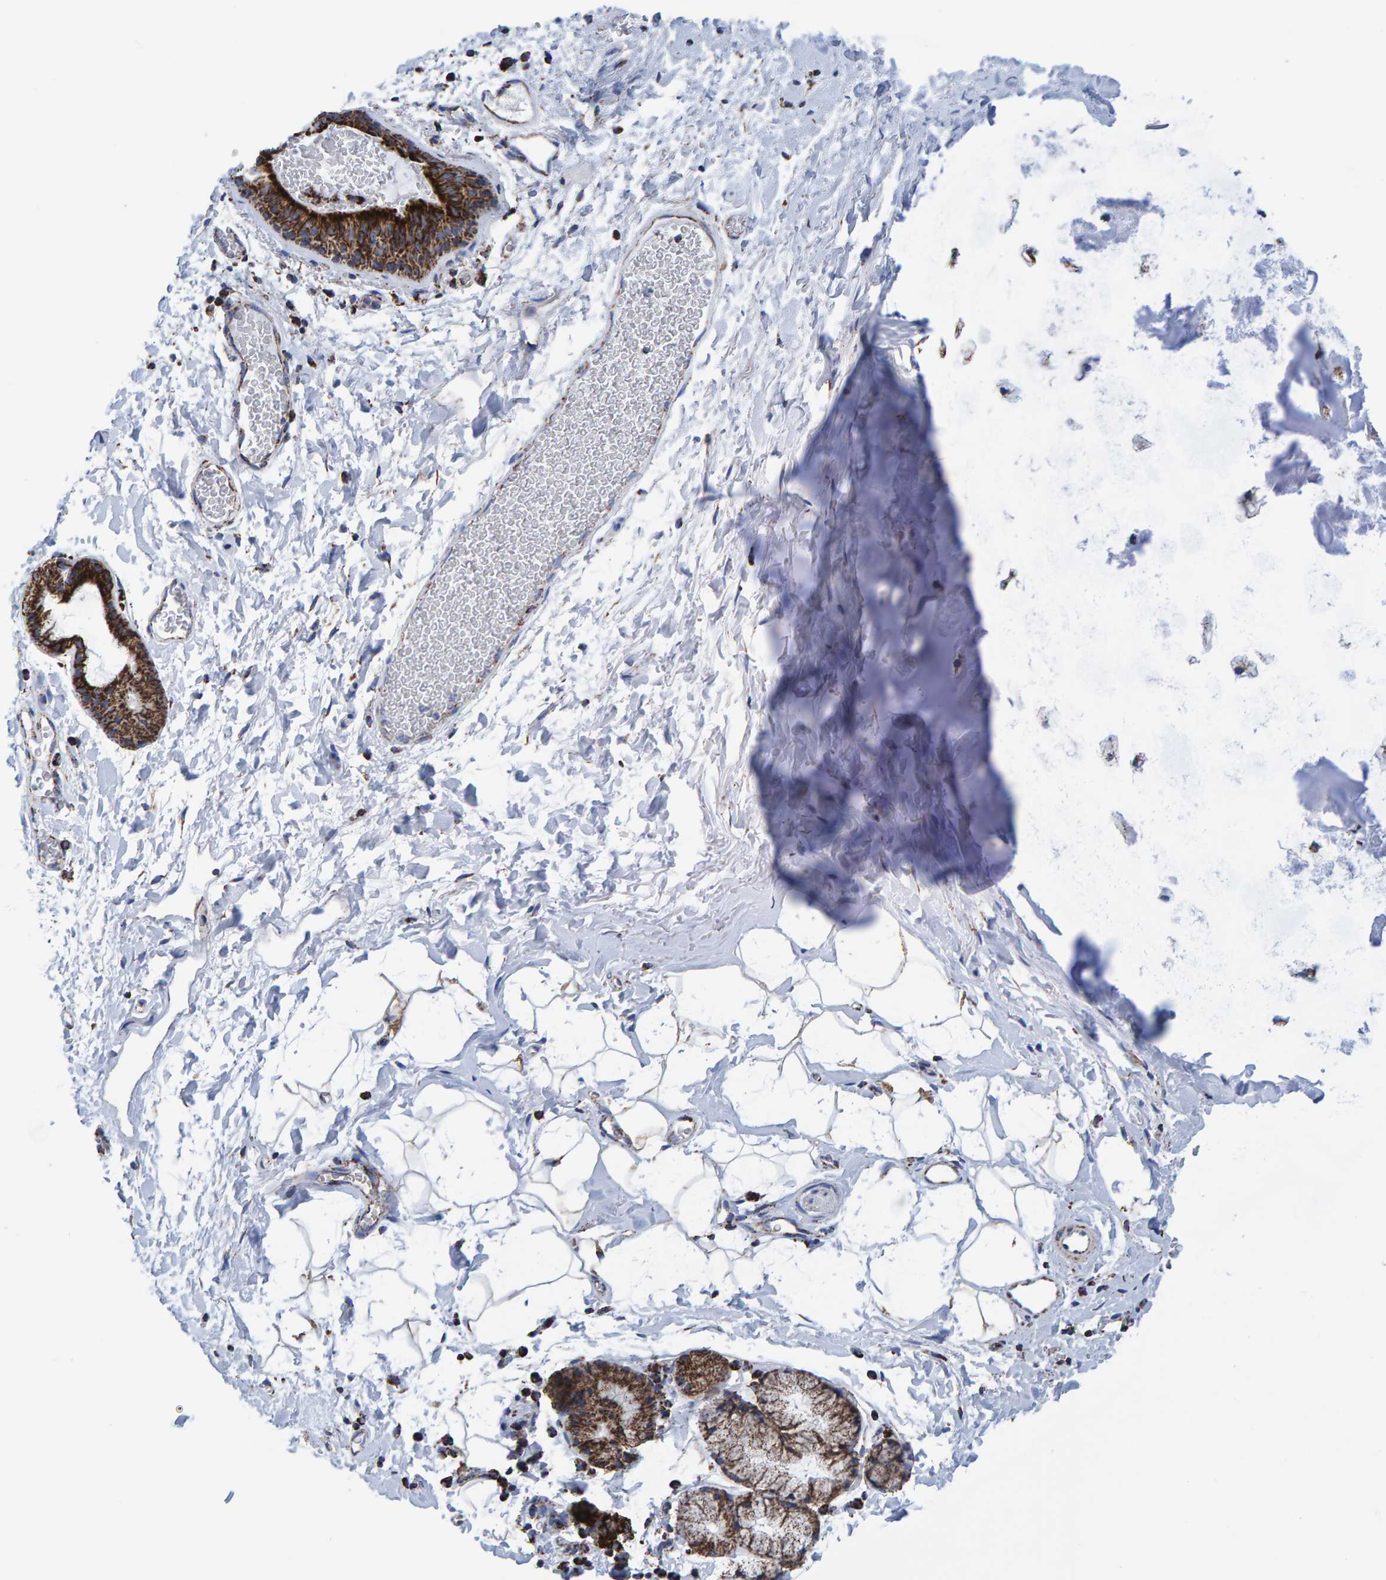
{"staining": {"intensity": "strong", "quantity": ">75%", "location": "cytoplasmic/membranous"}, "tissue": "bronchus", "cell_type": "Respiratory epithelial cells", "image_type": "normal", "snomed": [{"axis": "morphology", "description": "Normal tissue, NOS"}, {"axis": "topography", "description": "Cartilage tissue"}, {"axis": "topography", "description": "Bronchus"}], "caption": "A photomicrograph showing strong cytoplasmic/membranous staining in approximately >75% of respiratory epithelial cells in normal bronchus, as visualized by brown immunohistochemical staining.", "gene": "ENSG00000262660", "patient": {"sex": "female", "age": 53}}